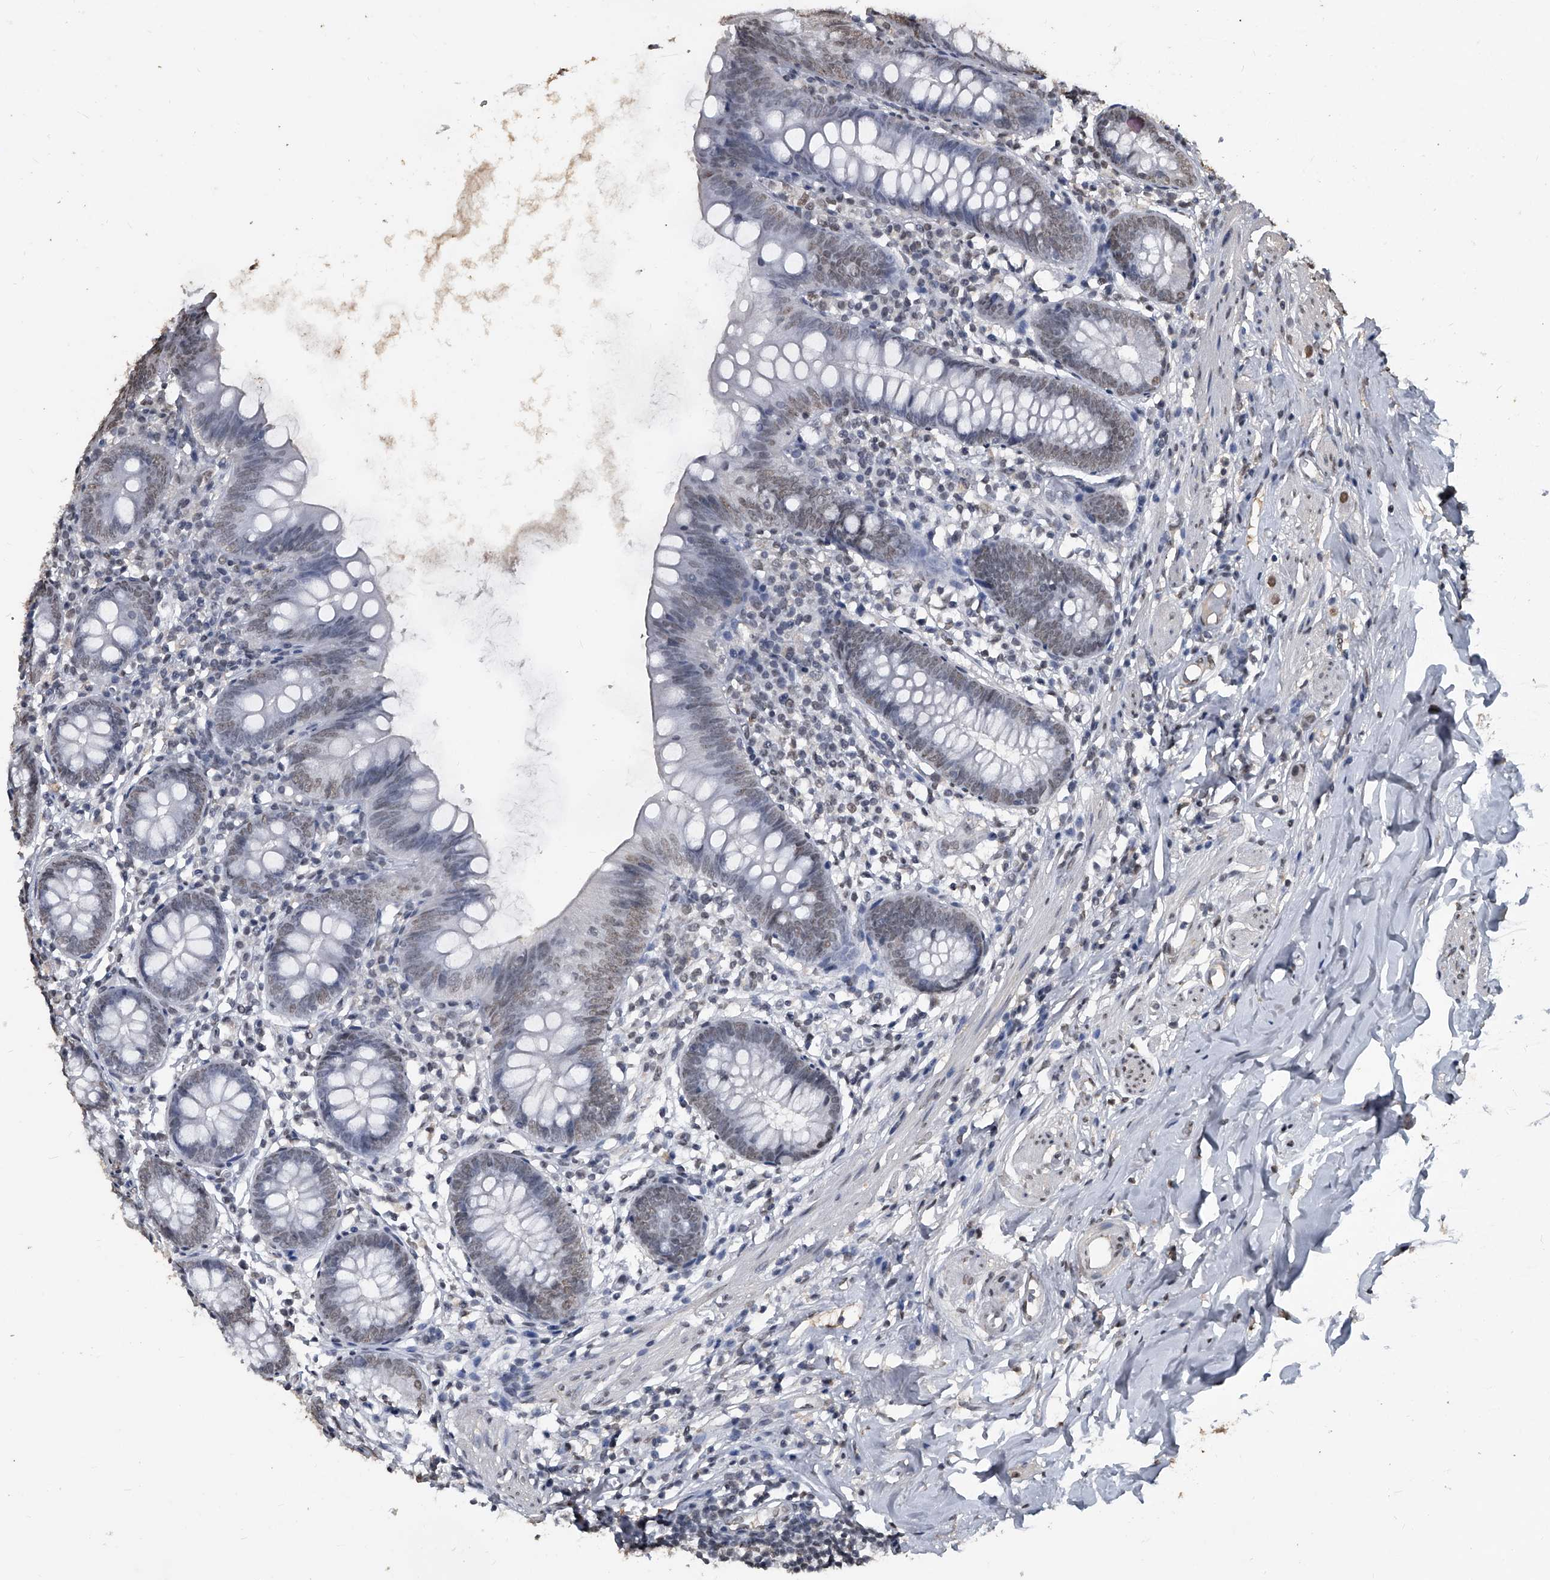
{"staining": {"intensity": "weak", "quantity": "25%-75%", "location": "nuclear"}, "tissue": "appendix", "cell_type": "Glandular cells", "image_type": "normal", "snomed": [{"axis": "morphology", "description": "Normal tissue, NOS"}, {"axis": "topography", "description": "Appendix"}], "caption": "Unremarkable appendix exhibits weak nuclear expression in about 25%-75% of glandular cells, visualized by immunohistochemistry. Using DAB (3,3'-diaminobenzidine) (brown) and hematoxylin (blue) stains, captured at high magnification using brightfield microscopy.", "gene": "MATR3", "patient": {"sex": "female", "age": 62}}